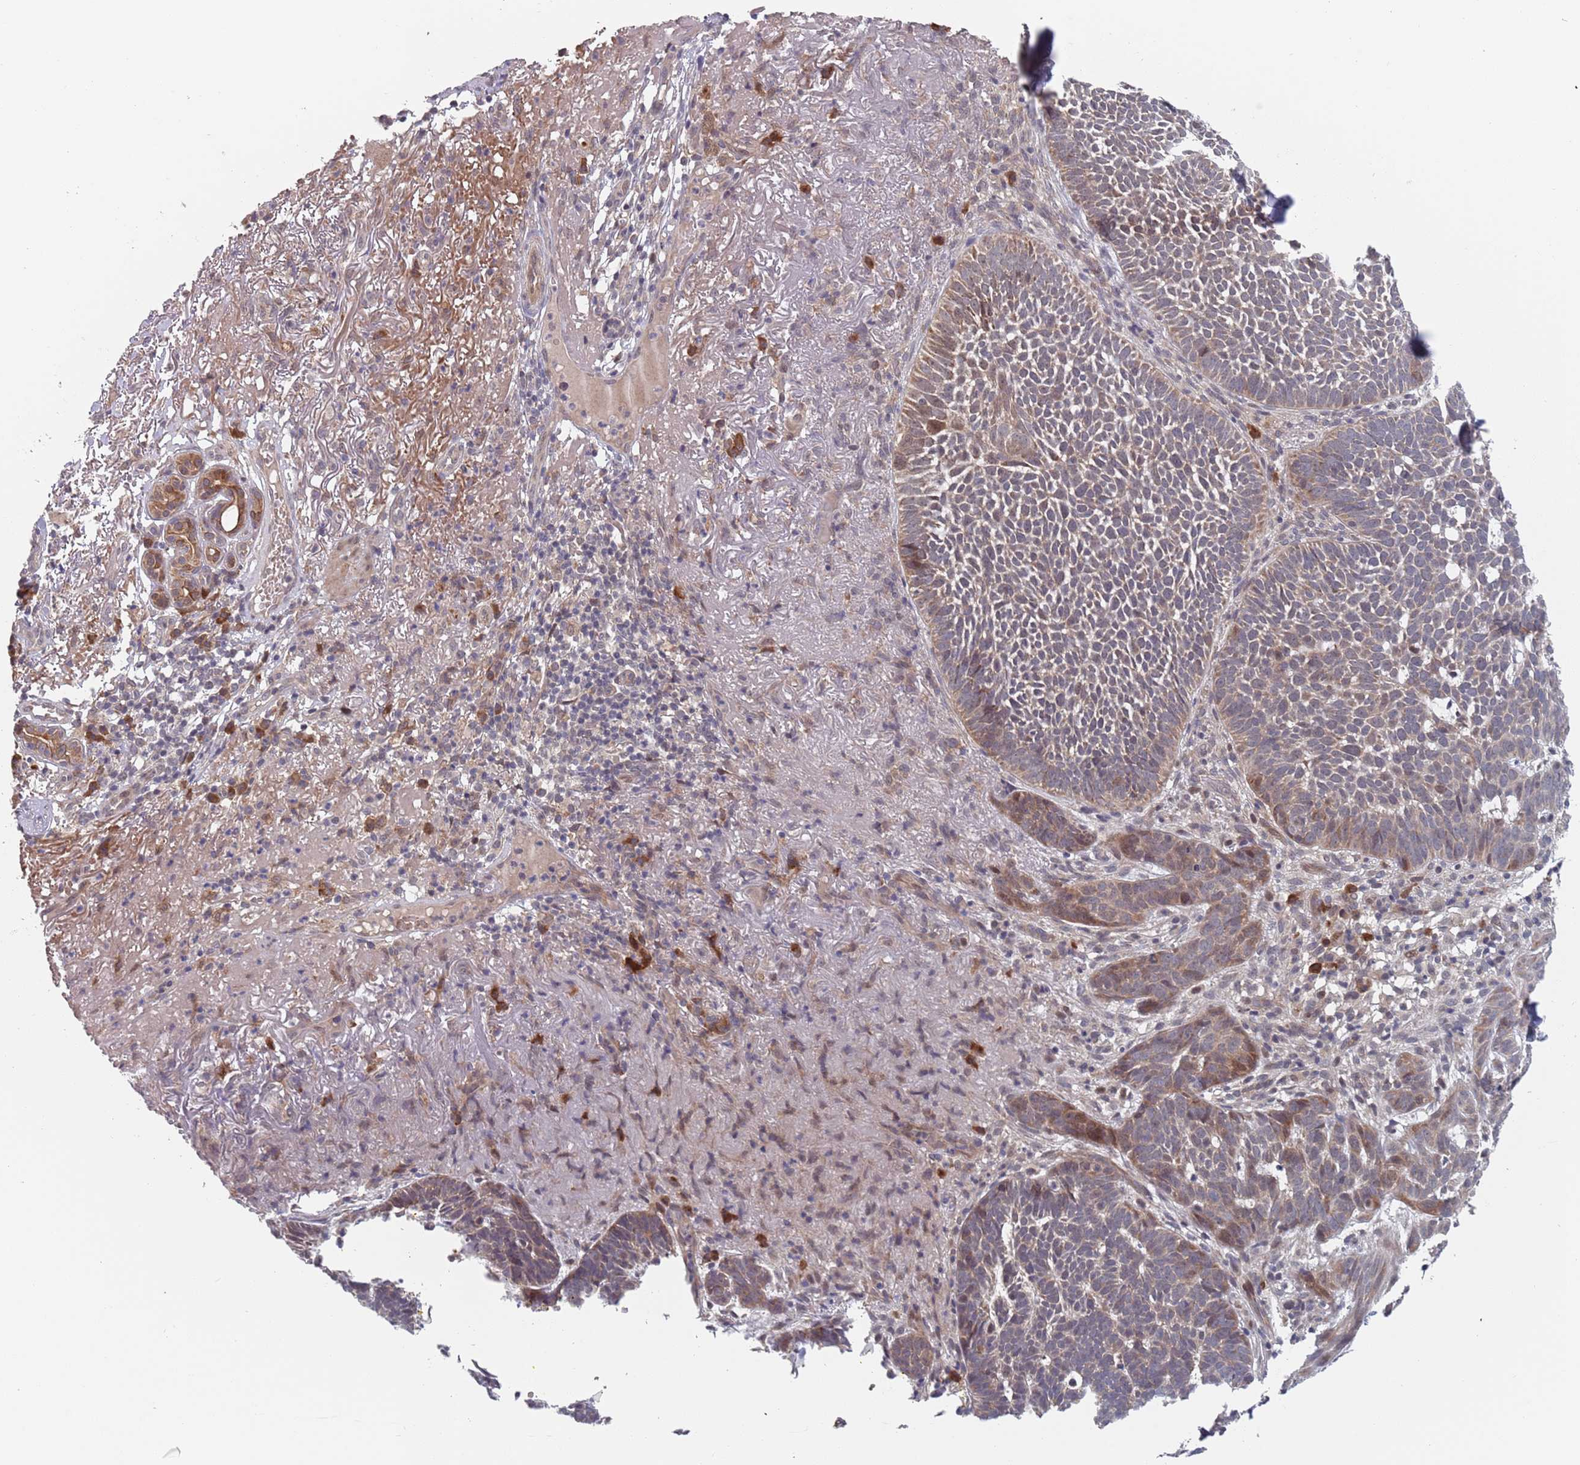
{"staining": {"intensity": "weak", "quantity": "25%-75%", "location": "cytoplasmic/membranous"}, "tissue": "skin cancer", "cell_type": "Tumor cells", "image_type": "cancer", "snomed": [{"axis": "morphology", "description": "Basal cell carcinoma"}, {"axis": "topography", "description": "Skin"}], "caption": "High-magnification brightfield microscopy of skin basal cell carcinoma stained with DAB (3,3'-diaminobenzidine) (brown) and counterstained with hematoxylin (blue). tumor cells exhibit weak cytoplasmic/membranous positivity is identified in approximately25%-75% of cells.", "gene": "ZNF140", "patient": {"sex": "female", "age": 78}}